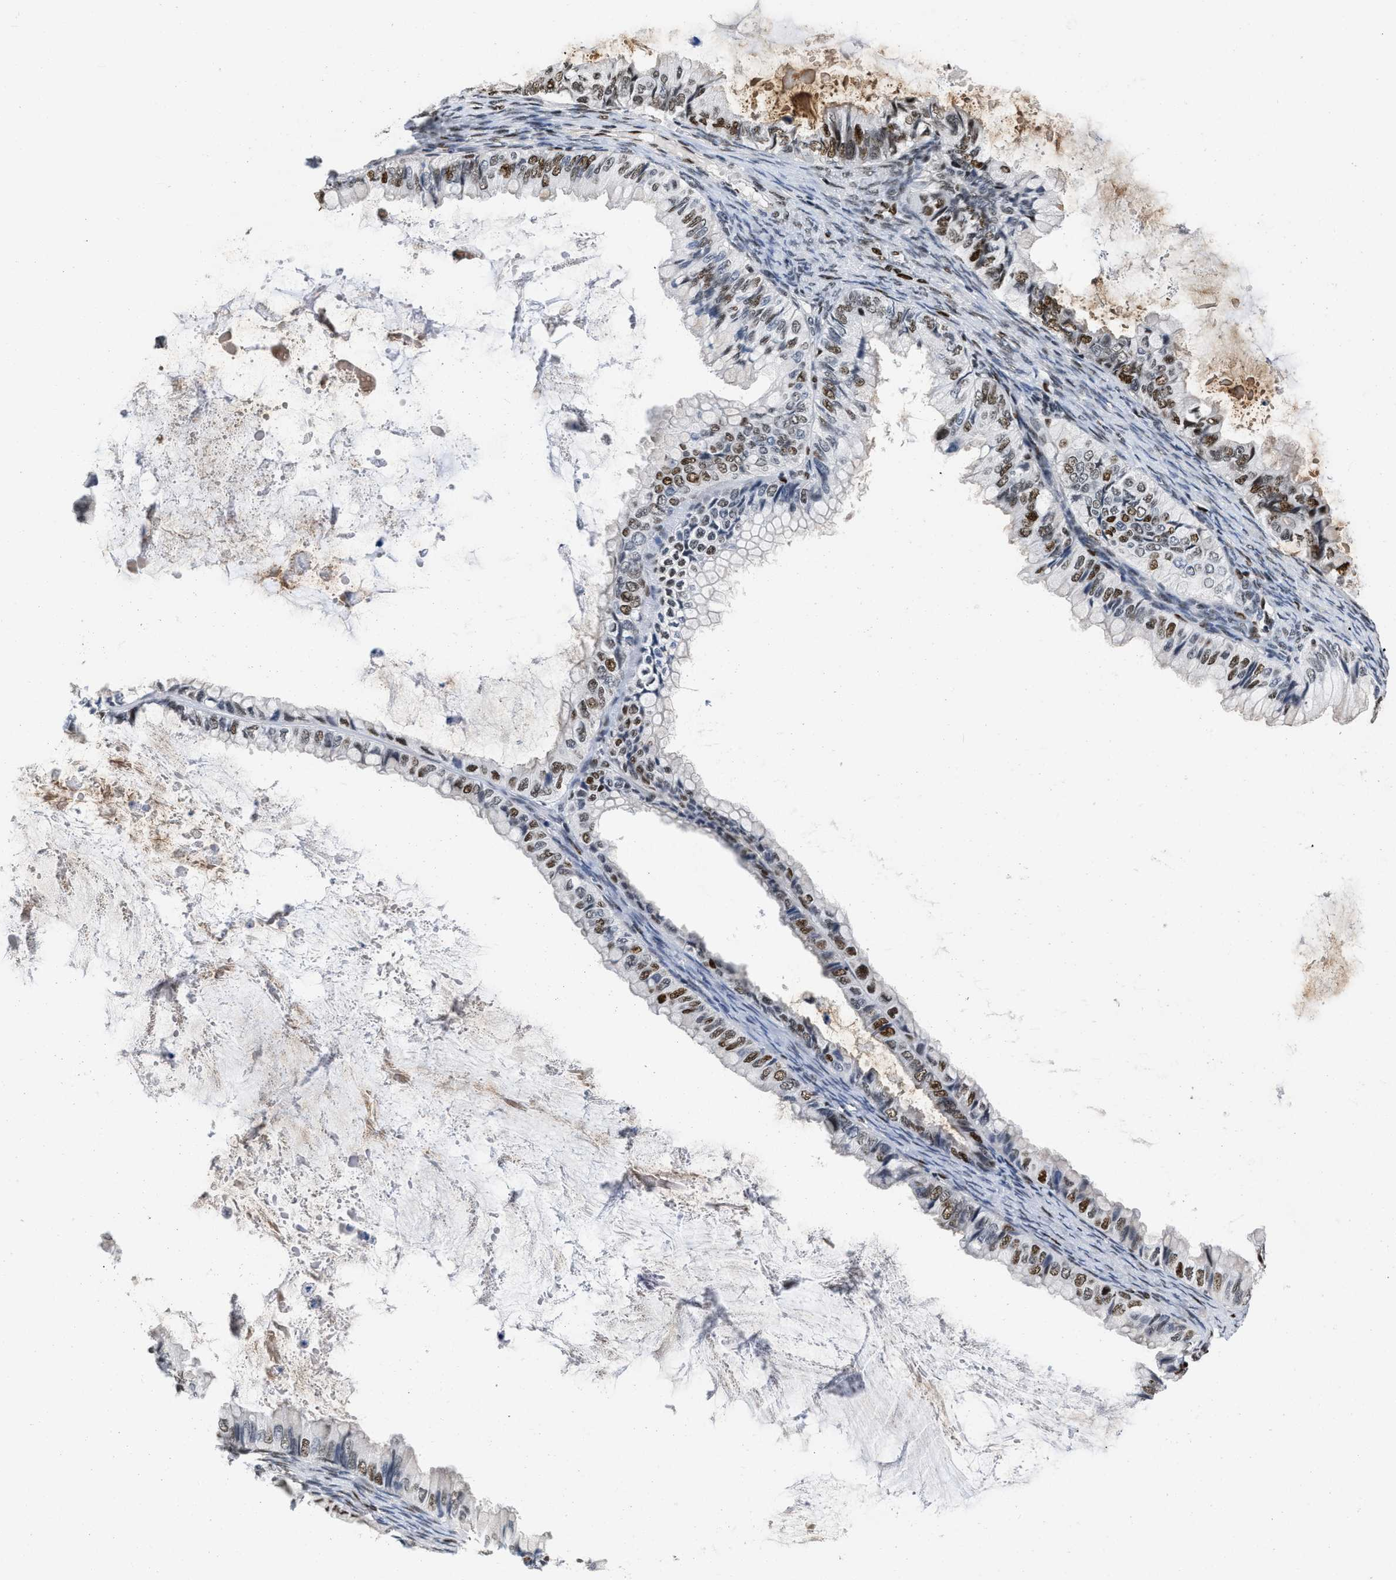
{"staining": {"intensity": "strong", "quantity": ">75%", "location": "nuclear"}, "tissue": "ovarian cancer", "cell_type": "Tumor cells", "image_type": "cancer", "snomed": [{"axis": "morphology", "description": "Cystadenocarcinoma, mucinous, NOS"}, {"axis": "topography", "description": "Ovary"}], "caption": "Mucinous cystadenocarcinoma (ovarian) stained with a brown dye shows strong nuclear positive expression in about >75% of tumor cells.", "gene": "CREB1", "patient": {"sex": "female", "age": 80}}